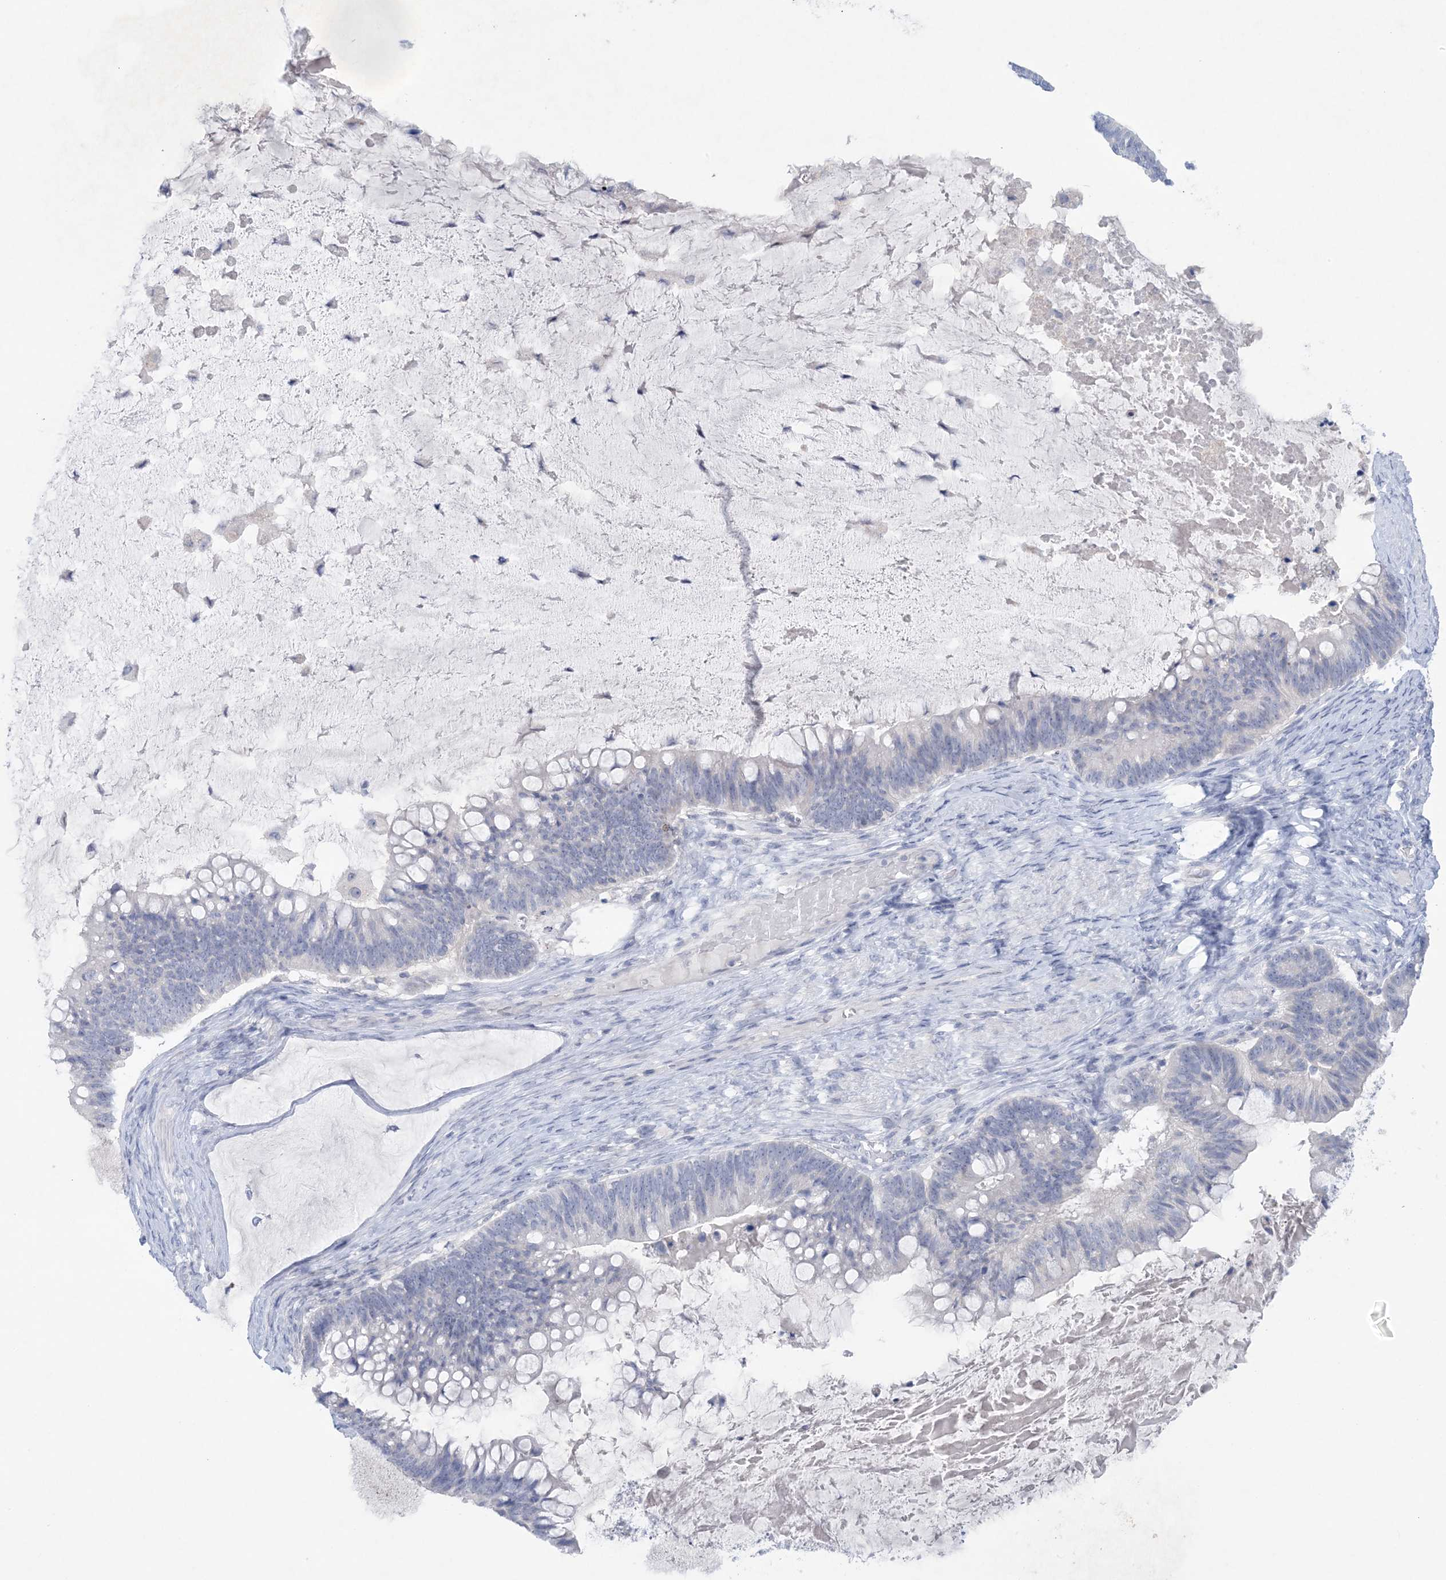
{"staining": {"intensity": "negative", "quantity": "none", "location": "none"}, "tissue": "ovarian cancer", "cell_type": "Tumor cells", "image_type": "cancer", "snomed": [{"axis": "morphology", "description": "Cystadenocarcinoma, mucinous, NOS"}, {"axis": "topography", "description": "Ovary"}], "caption": "DAB immunohistochemical staining of human ovarian cancer reveals no significant staining in tumor cells. (Brightfield microscopy of DAB (3,3'-diaminobenzidine) IHC at high magnification).", "gene": "GABRG1", "patient": {"sex": "female", "age": 61}}